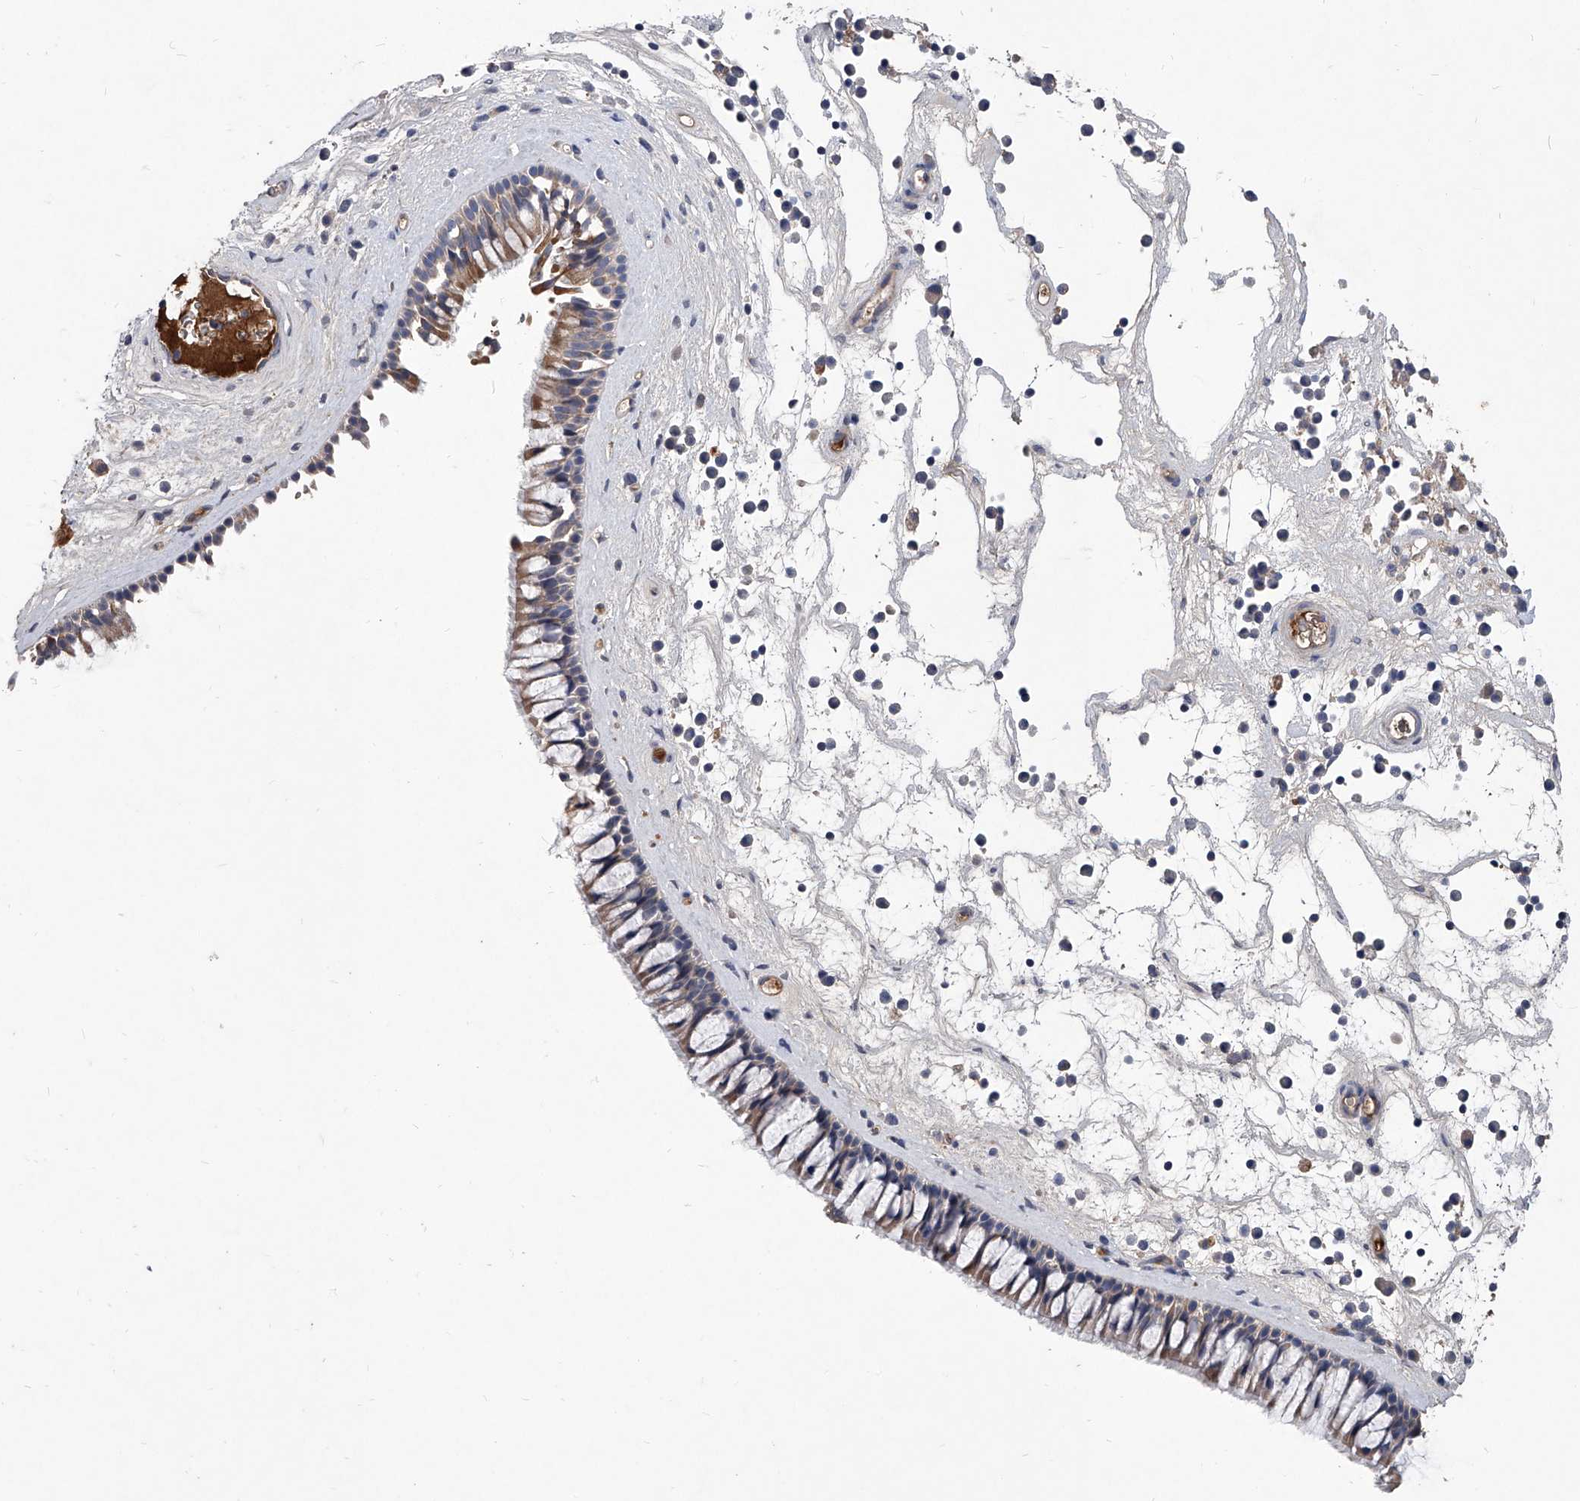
{"staining": {"intensity": "moderate", "quantity": "25%-75%", "location": "cytoplasmic/membranous"}, "tissue": "nasopharynx", "cell_type": "Respiratory epithelial cells", "image_type": "normal", "snomed": [{"axis": "morphology", "description": "Normal tissue, NOS"}, {"axis": "topography", "description": "Nasopharynx"}], "caption": "A brown stain highlights moderate cytoplasmic/membranous positivity of a protein in respiratory epithelial cells of benign human nasopharynx.", "gene": "C5", "patient": {"sex": "male", "age": 64}}